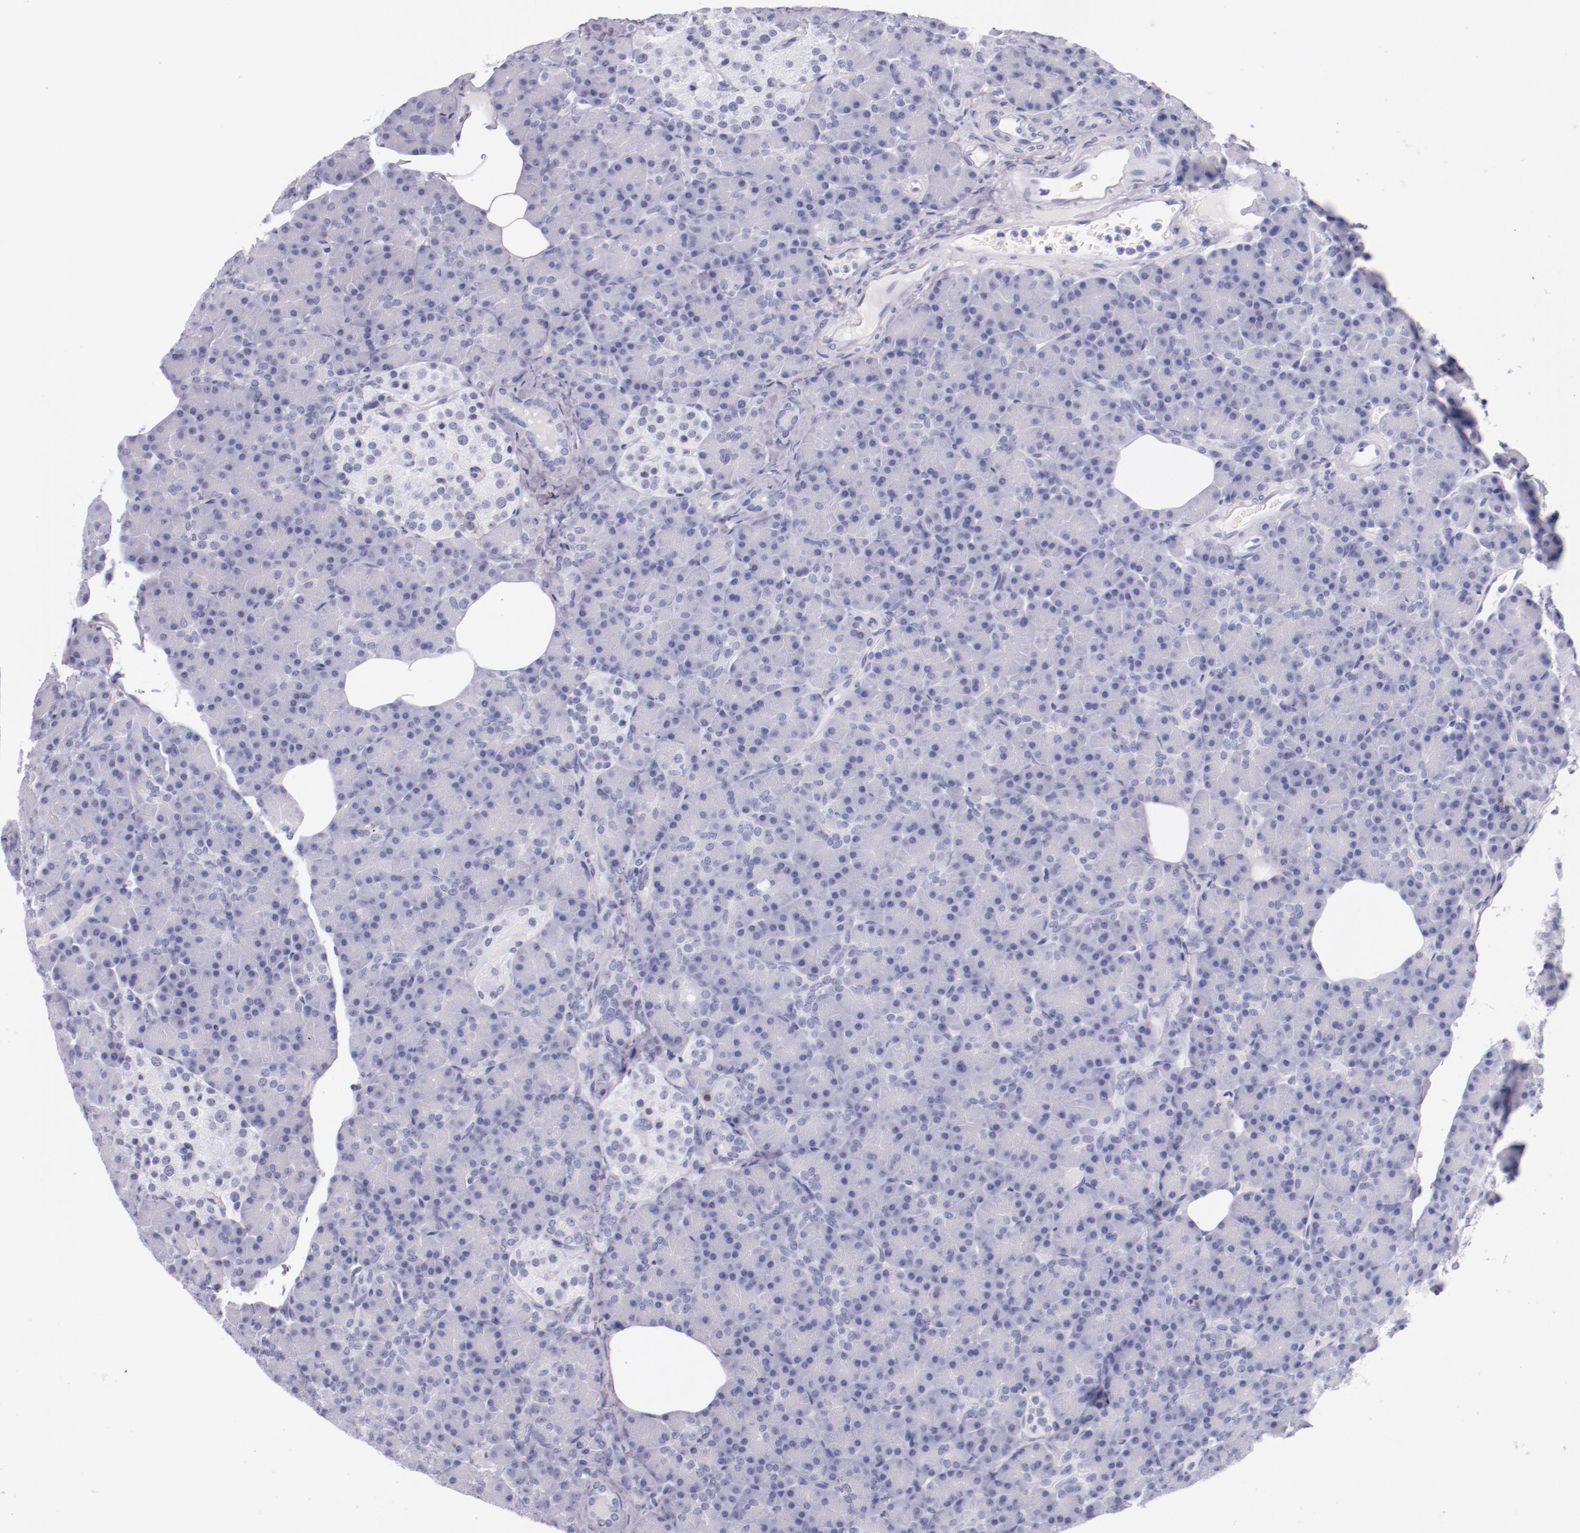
{"staining": {"intensity": "negative", "quantity": "none", "location": "none"}, "tissue": "pancreas", "cell_type": "Exocrine glandular cells", "image_type": "normal", "snomed": [{"axis": "morphology", "description": "Normal tissue, NOS"}, {"axis": "topography", "description": "Pancreas"}], "caption": "Exocrine glandular cells are negative for brown protein staining in unremarkable pancreas. (Brightfield microscopy of DAB (3,3'-diaminobenzidine) immunohistochemistry at high magnification).", "gene": "IRF4", "patient": {"sex": "female", "age": 43}}